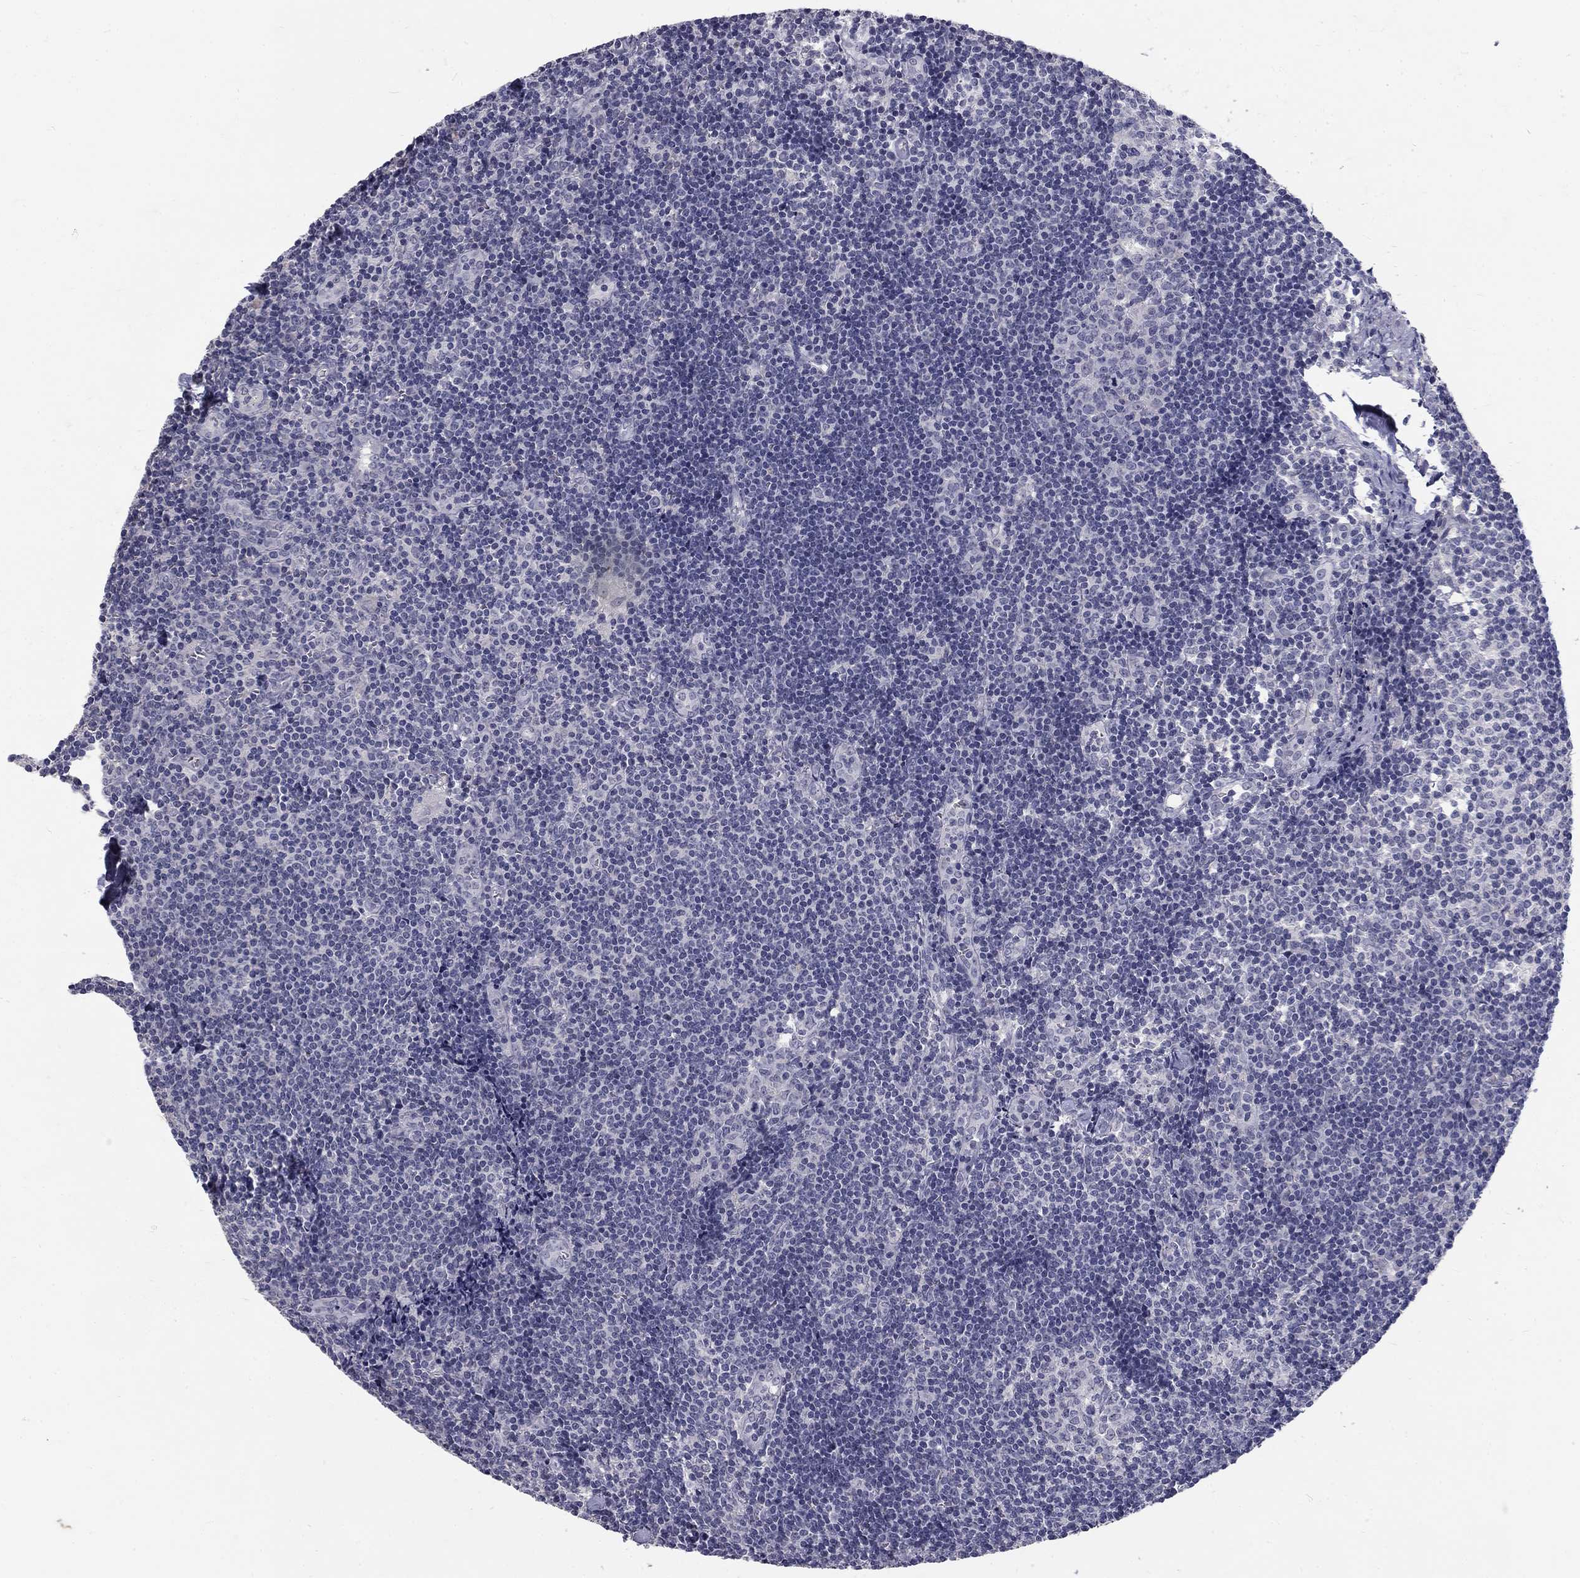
{"staining": {"intensity": "negative", "quantity": "none", "location": "none"}, "tissue": "lymph node", "cell_type": "Germinal center cells", "image_type": "normal", "snomed": [{"axis": "morphology", "description": "Normal tissue, NOS"}, {"axis": "topography", "description": "Lymph node"}], "caption": "Germinal center cells show no significant expression in unremarkable lymph node. (IHC, brightfield microscopy, high magnification).", "gene": "NOS1", "patient": {"sex": "female", "age": 52}}